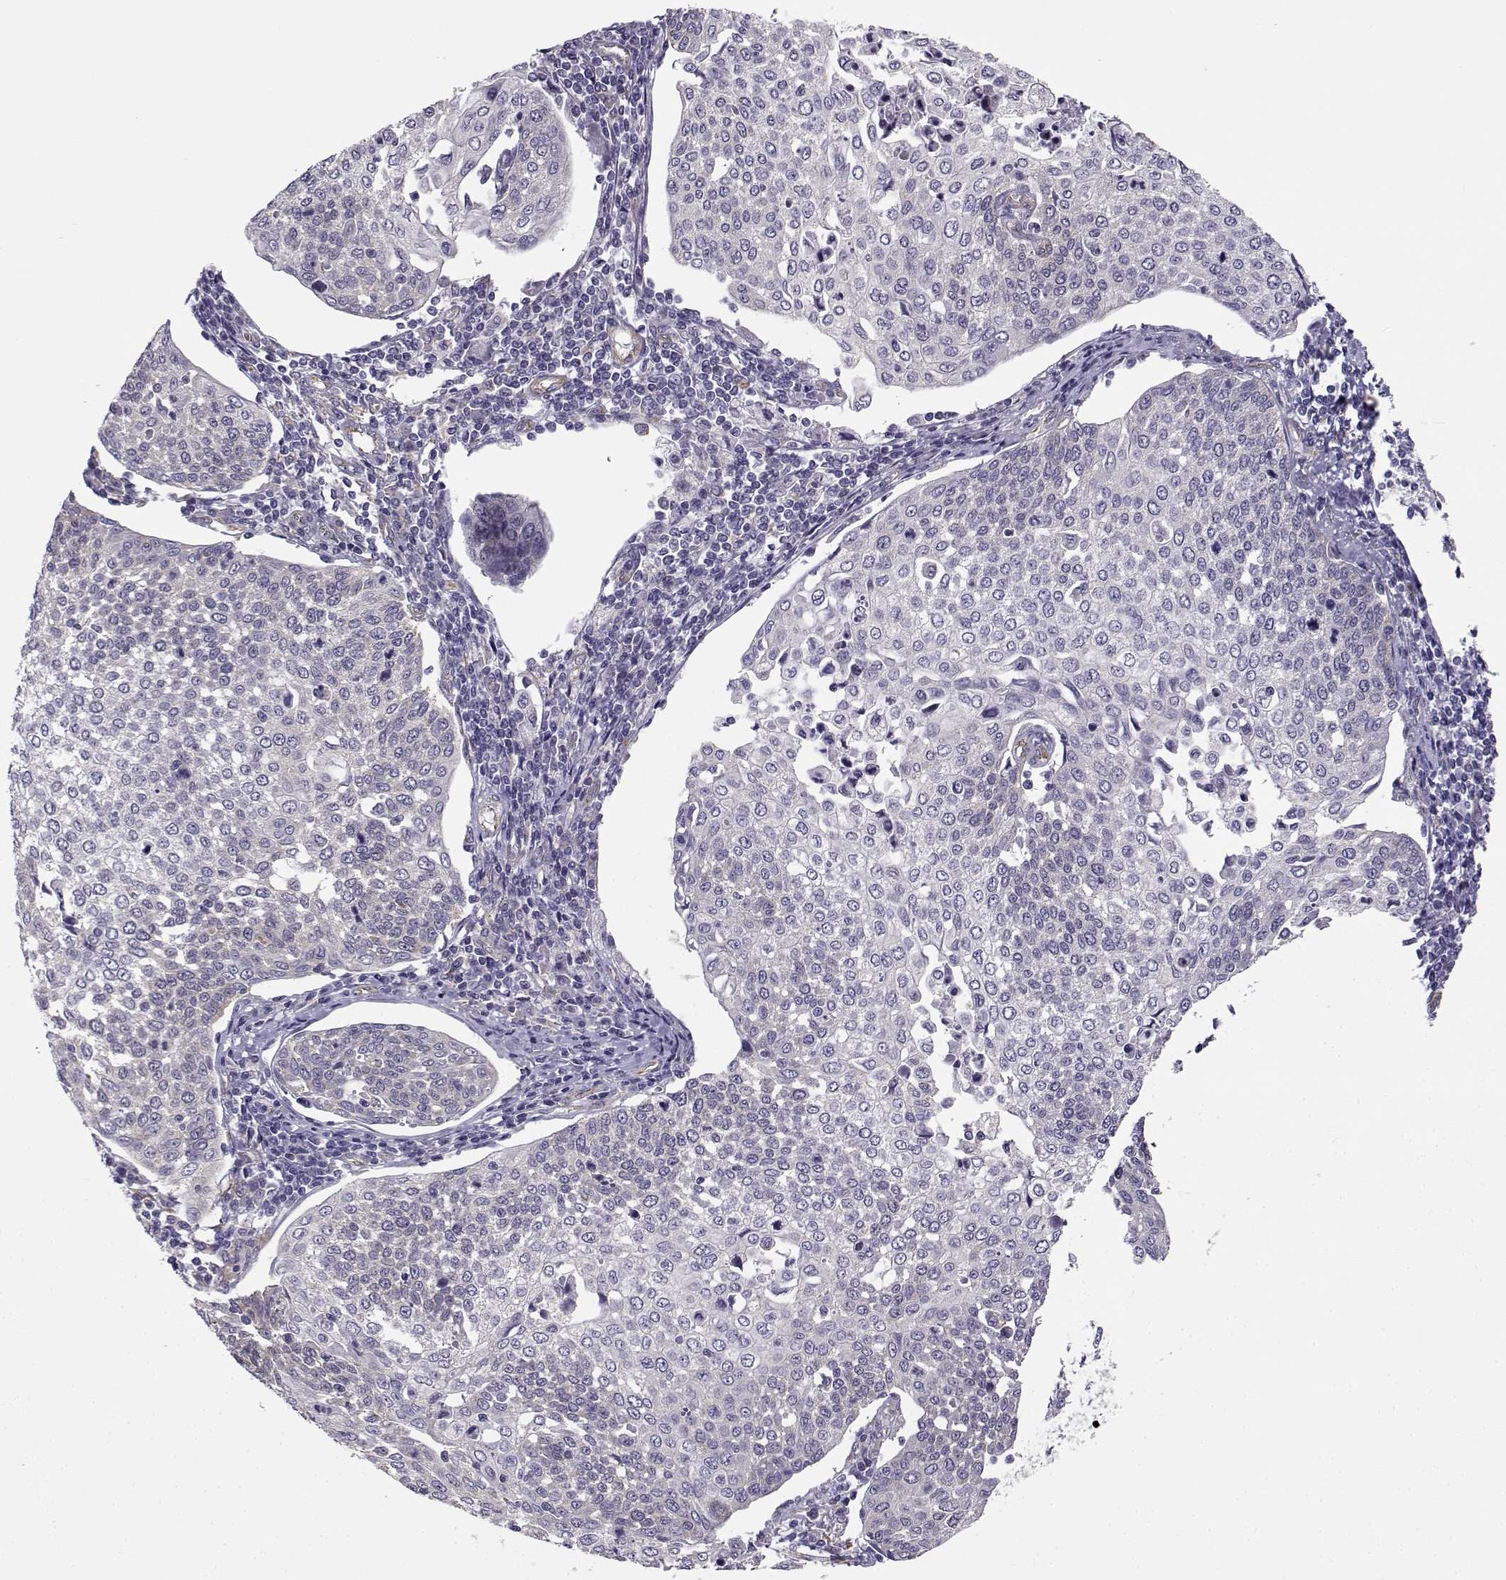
{"staining": {"intensity": "negative", "quantity": "none", "location": "none"}, "tissue": "cervical cancer", "cell_type": "Tumor cells", "image_type": "cancer", "snomed": [{"axis": "morphology", "description": "Squamous cell carcinoma, NOS"}, {"axis": "topography", "description": "Cervix"}], "caption": "Protein analysis of cervical squamous cell carcinoma reveals no significant positivity in tumor cells.", "gene": "BEND6", "patient": {"sex": "female", "age": 34}}